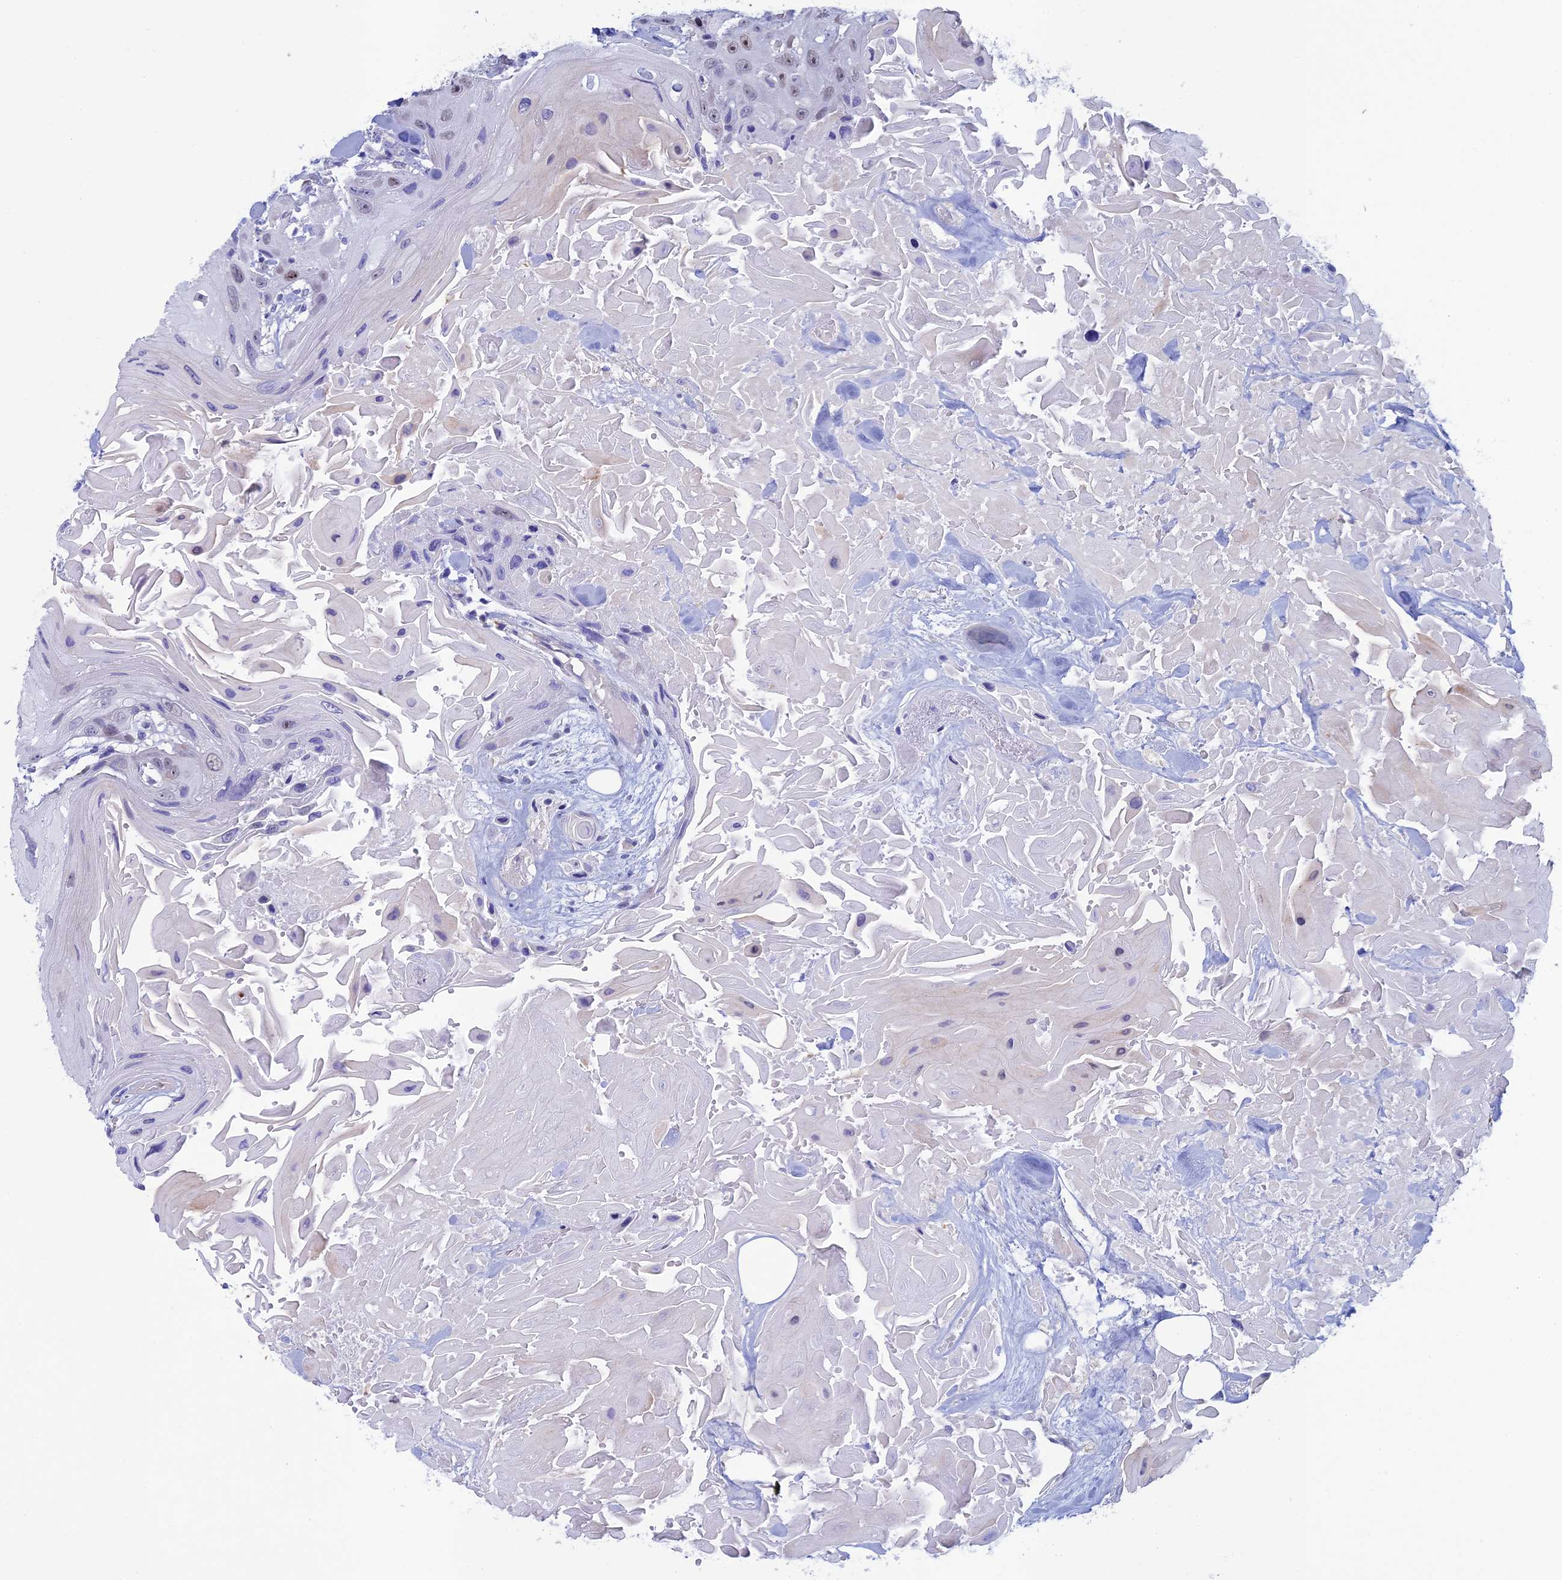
{"staining": {"intensity": "negative", "quantity": "none", "location": "none"}, "tissue": "head and neck cancer", "cell_type": "Tumor cells", "image_type": "cancer", "snomed": [{"axis": "morphology", "description": "Squamous cell carcinoma, NOS"}, {"axis": "topography", "description": "Head-Neck"}], "caption": "The immunohistochemistry photomicrograph has no significant staining in tumor cells of squamous cell carcinoma (head and neck) tissue. (Immunohistochemistry, brightfield microscopy, high magnification).", "gene": "ACSS1", "patient": {"sex": "male", "age": 81}}